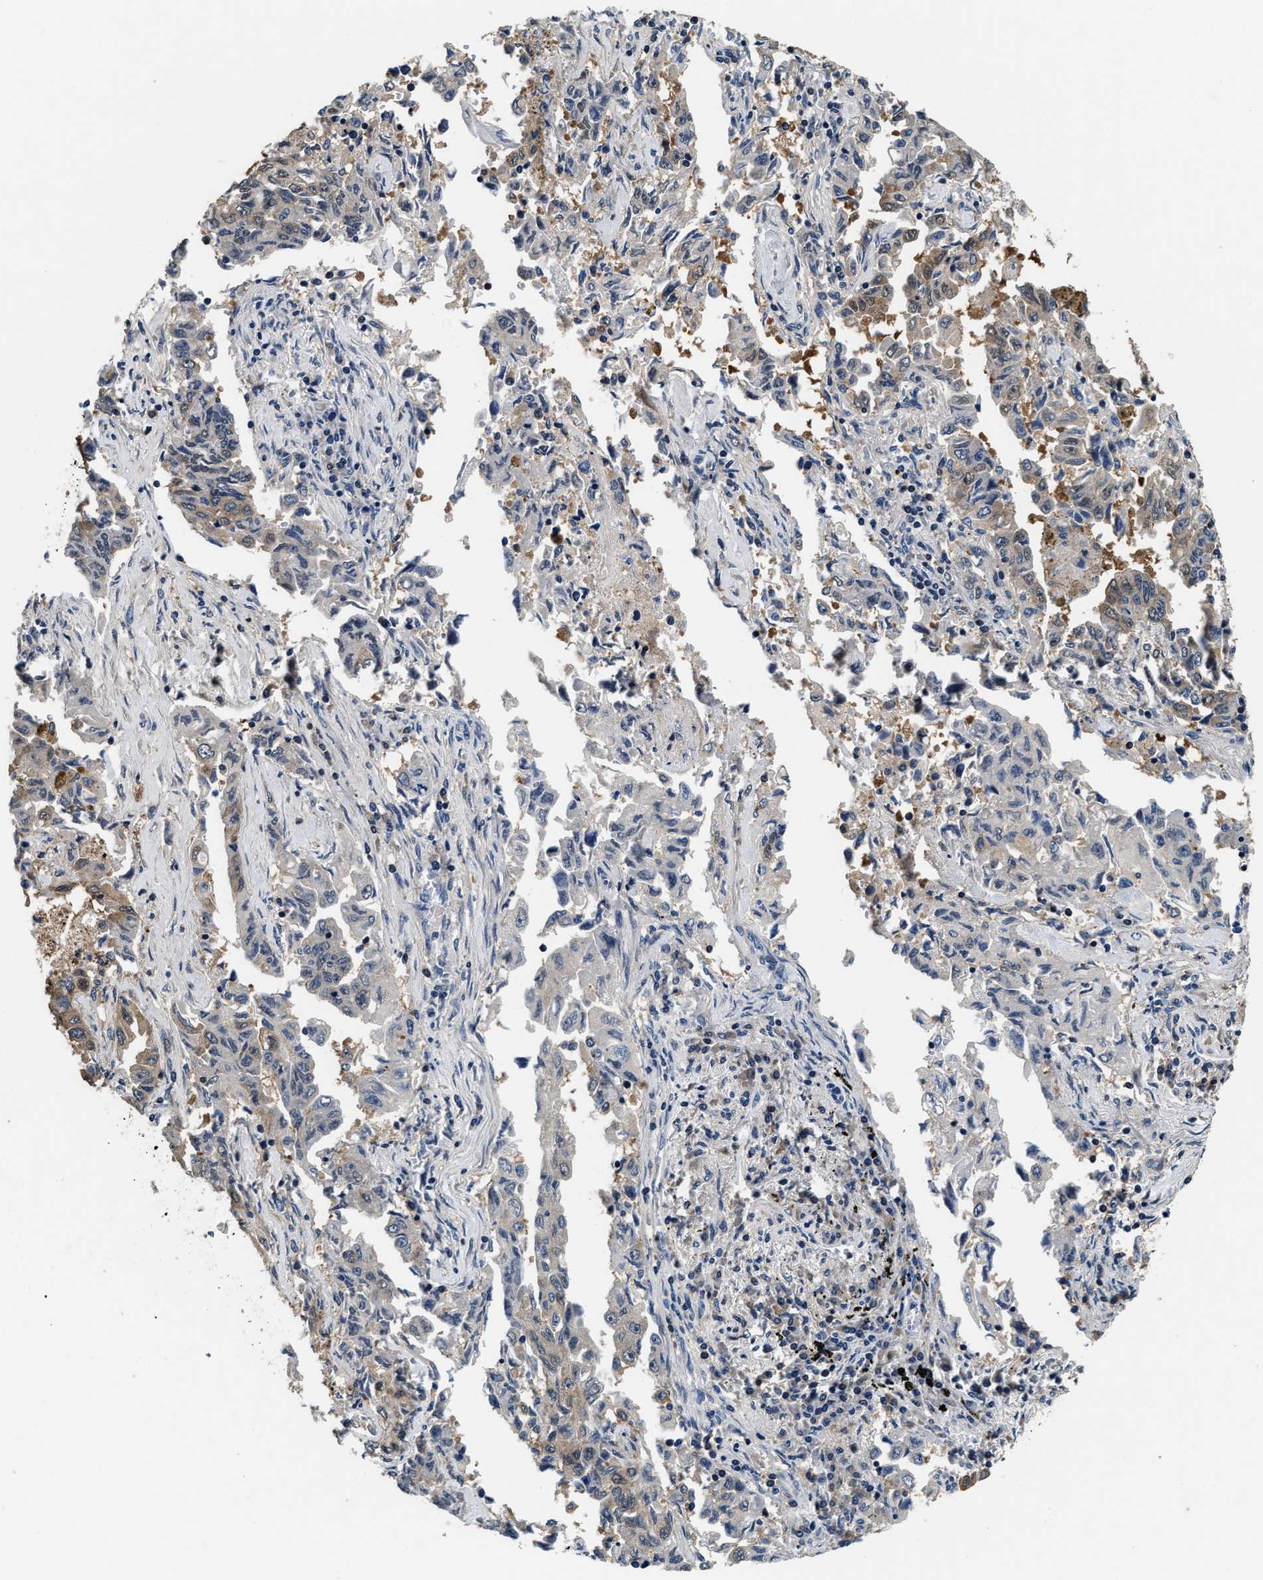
{"staining": {"intensity": "weak", "quantity": "25%-75%", "location": "cytoplasmic/membranous"}, "tissue": "lung cancer", "cell_type": "Tumor cells", "image_type": "cancer", "snomed": [{"axis": "morphology", "description": "Adenocarcinoma, NOS"}, {"axis": "topography", "description": "Lung"}], "caption": "Lung adenocarcinoma stained with IHC demonstrates weak cytoplasmic/membranous staining in approximately 25%-75% of tumor cells. The protein of interest is stained brown, and the nuclei are stained in blue (DAB IHC with brightfield microscopy, high magnification).", "gene": "PHPT1", "patient": {"sex": "female", "age": 51}}